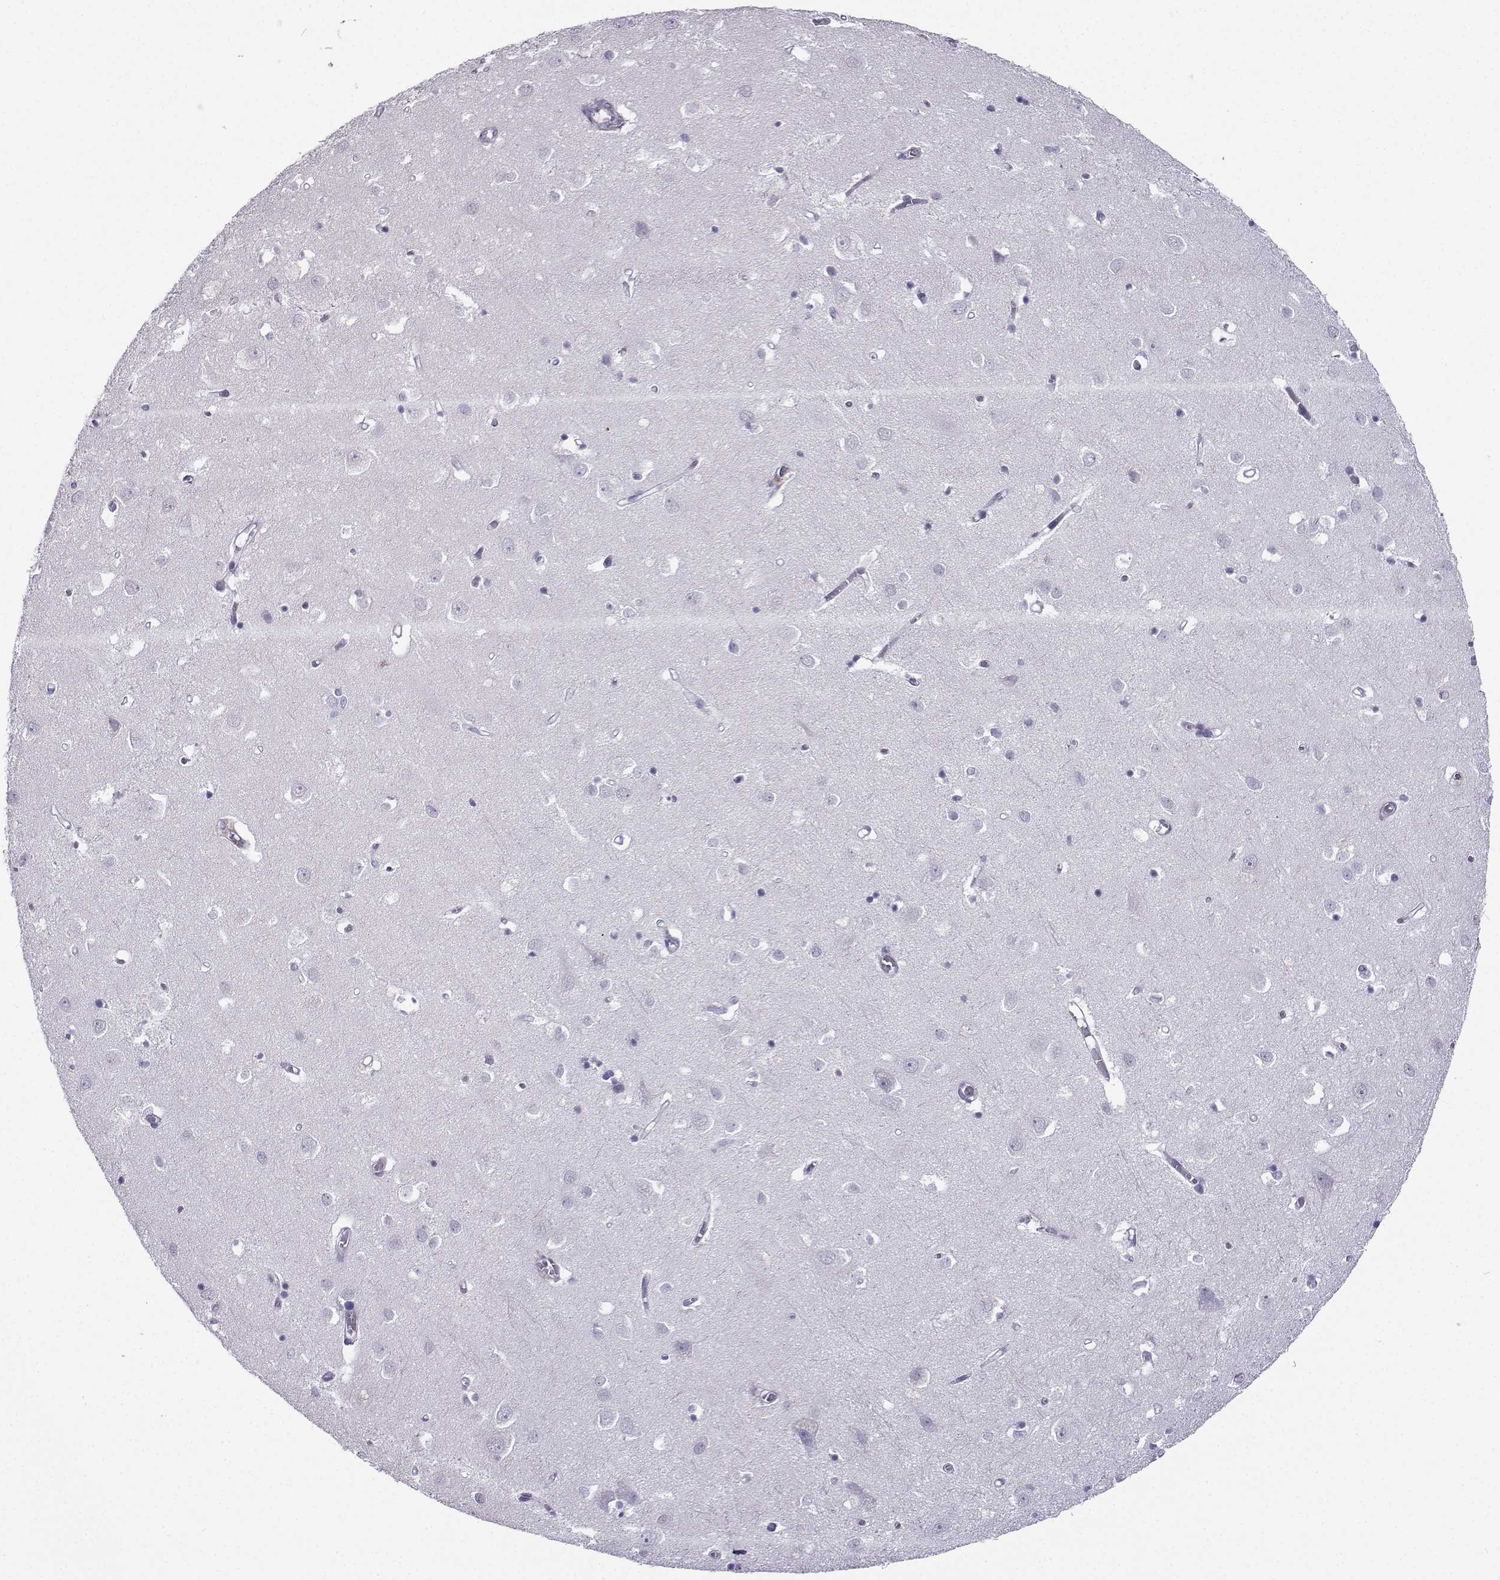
{"staining": {"intensity": "negative", "quantity": "none", "location": "none"}, "tissue": "cerebral cortex", "cell_type": "Endothelial cells", "image_type": "normal", "snomed": [{"axis": "morphology", "description": "Normal tissue, NOS"}, {"axis": "topography", "description": "Cerebral cortex"}], "caption": "An IHC photomicrograph of benign cerebral cortex is shown. There is no staining in endothelial cells of cerebral cortex. Nuclei are stained in blue.", "gene": "KIF17", "patient": {"sex": "male", "age": 70}}